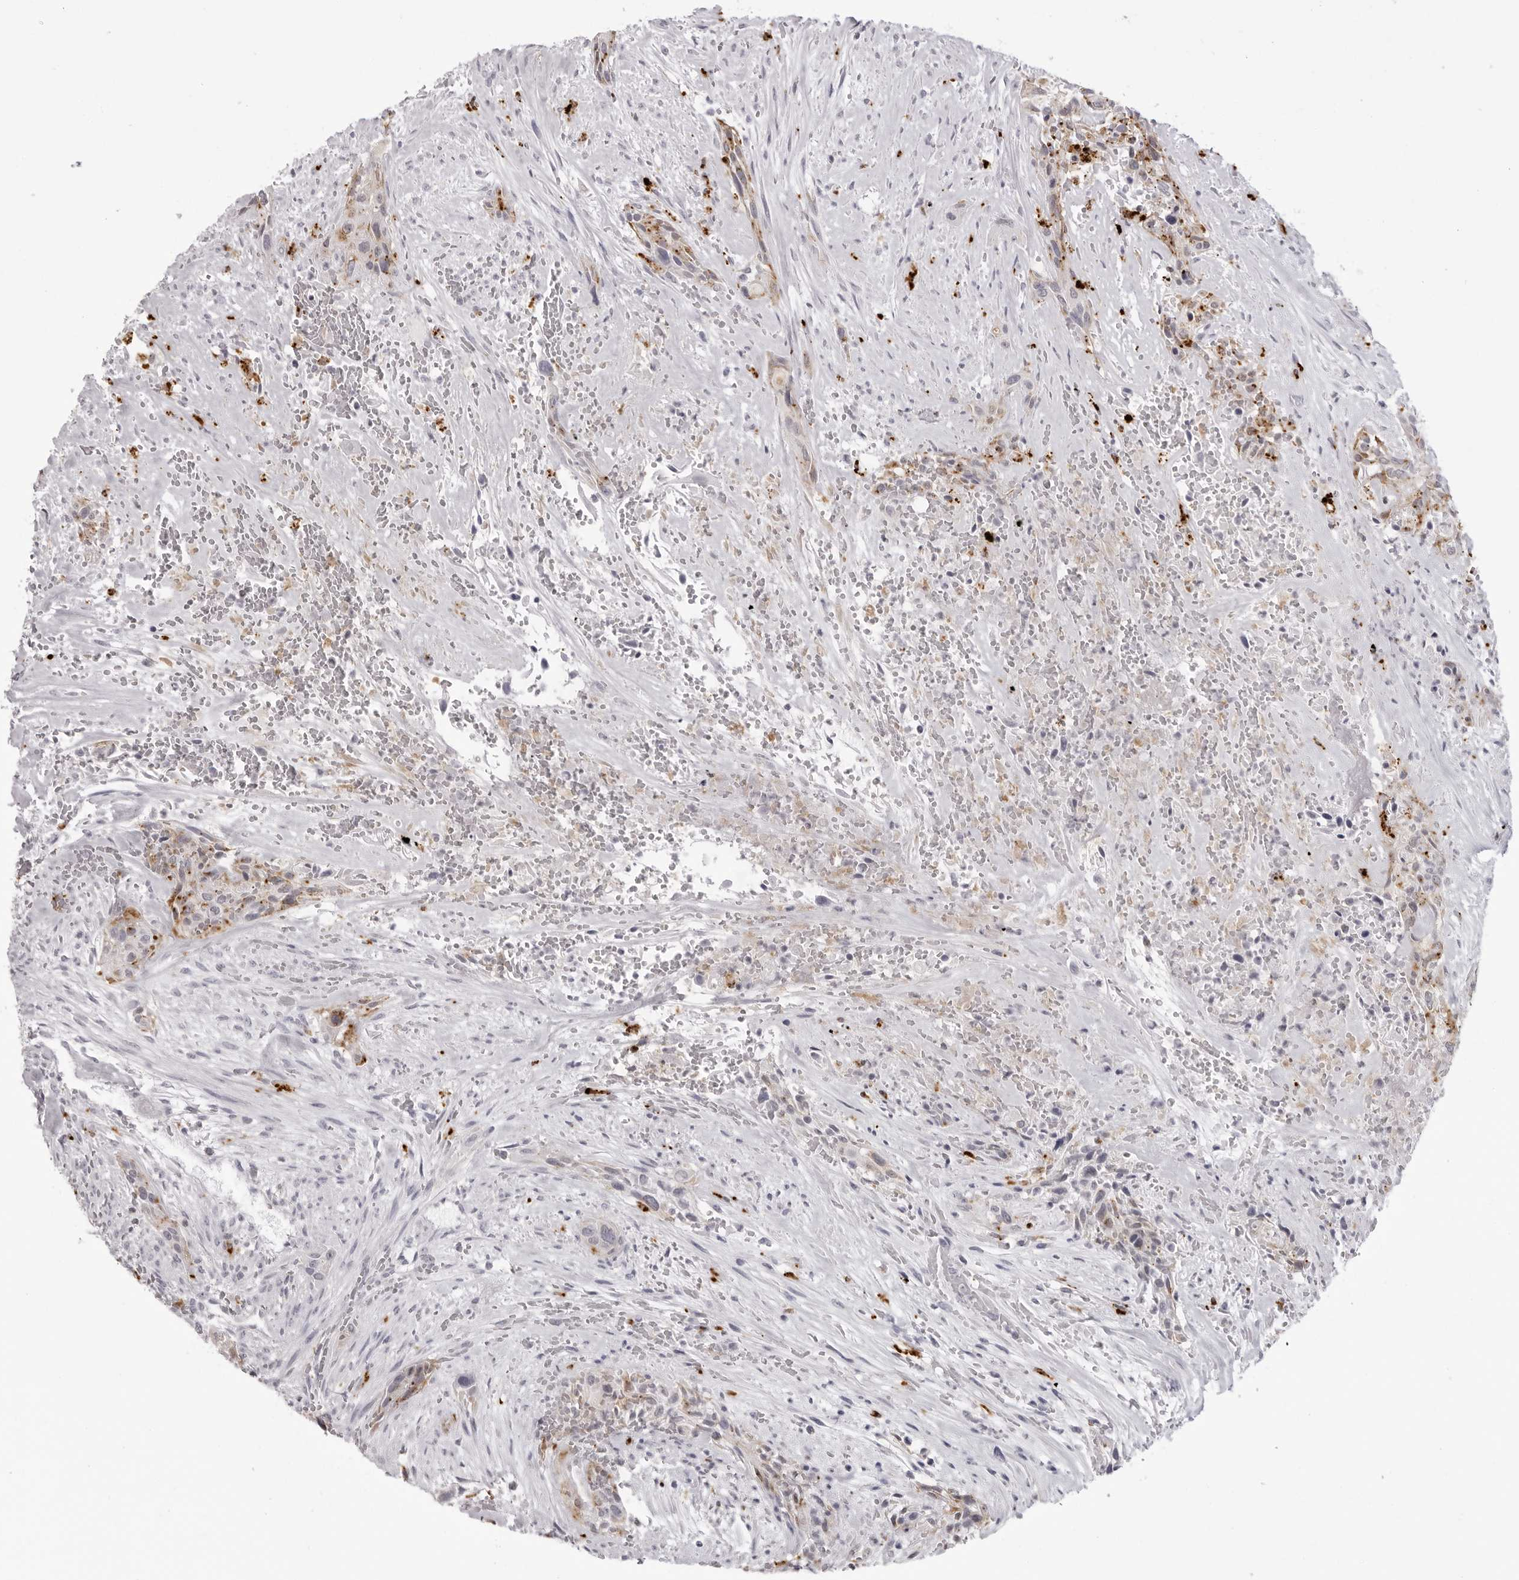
{"staining": {"intensity": "moderate", "quantity": "<25%", "location": "cytoplasmic/membranous"}, "tissue": "urothelial cancer", "cell_type": "Tumor cells", "image_type": "cancer", "snomed": [{"axis": "morphology", "description": "Urothelial carcinoma, High grade"}, {"axis": "topography", "description": "Urinary bladder"}], "caption": "High-grade urothelial carcinoma stained with a protein marker demonstrates moderate staining in tumor cells.", "gene": "IL25", "patient": {"sex": "male", "age": 35}}